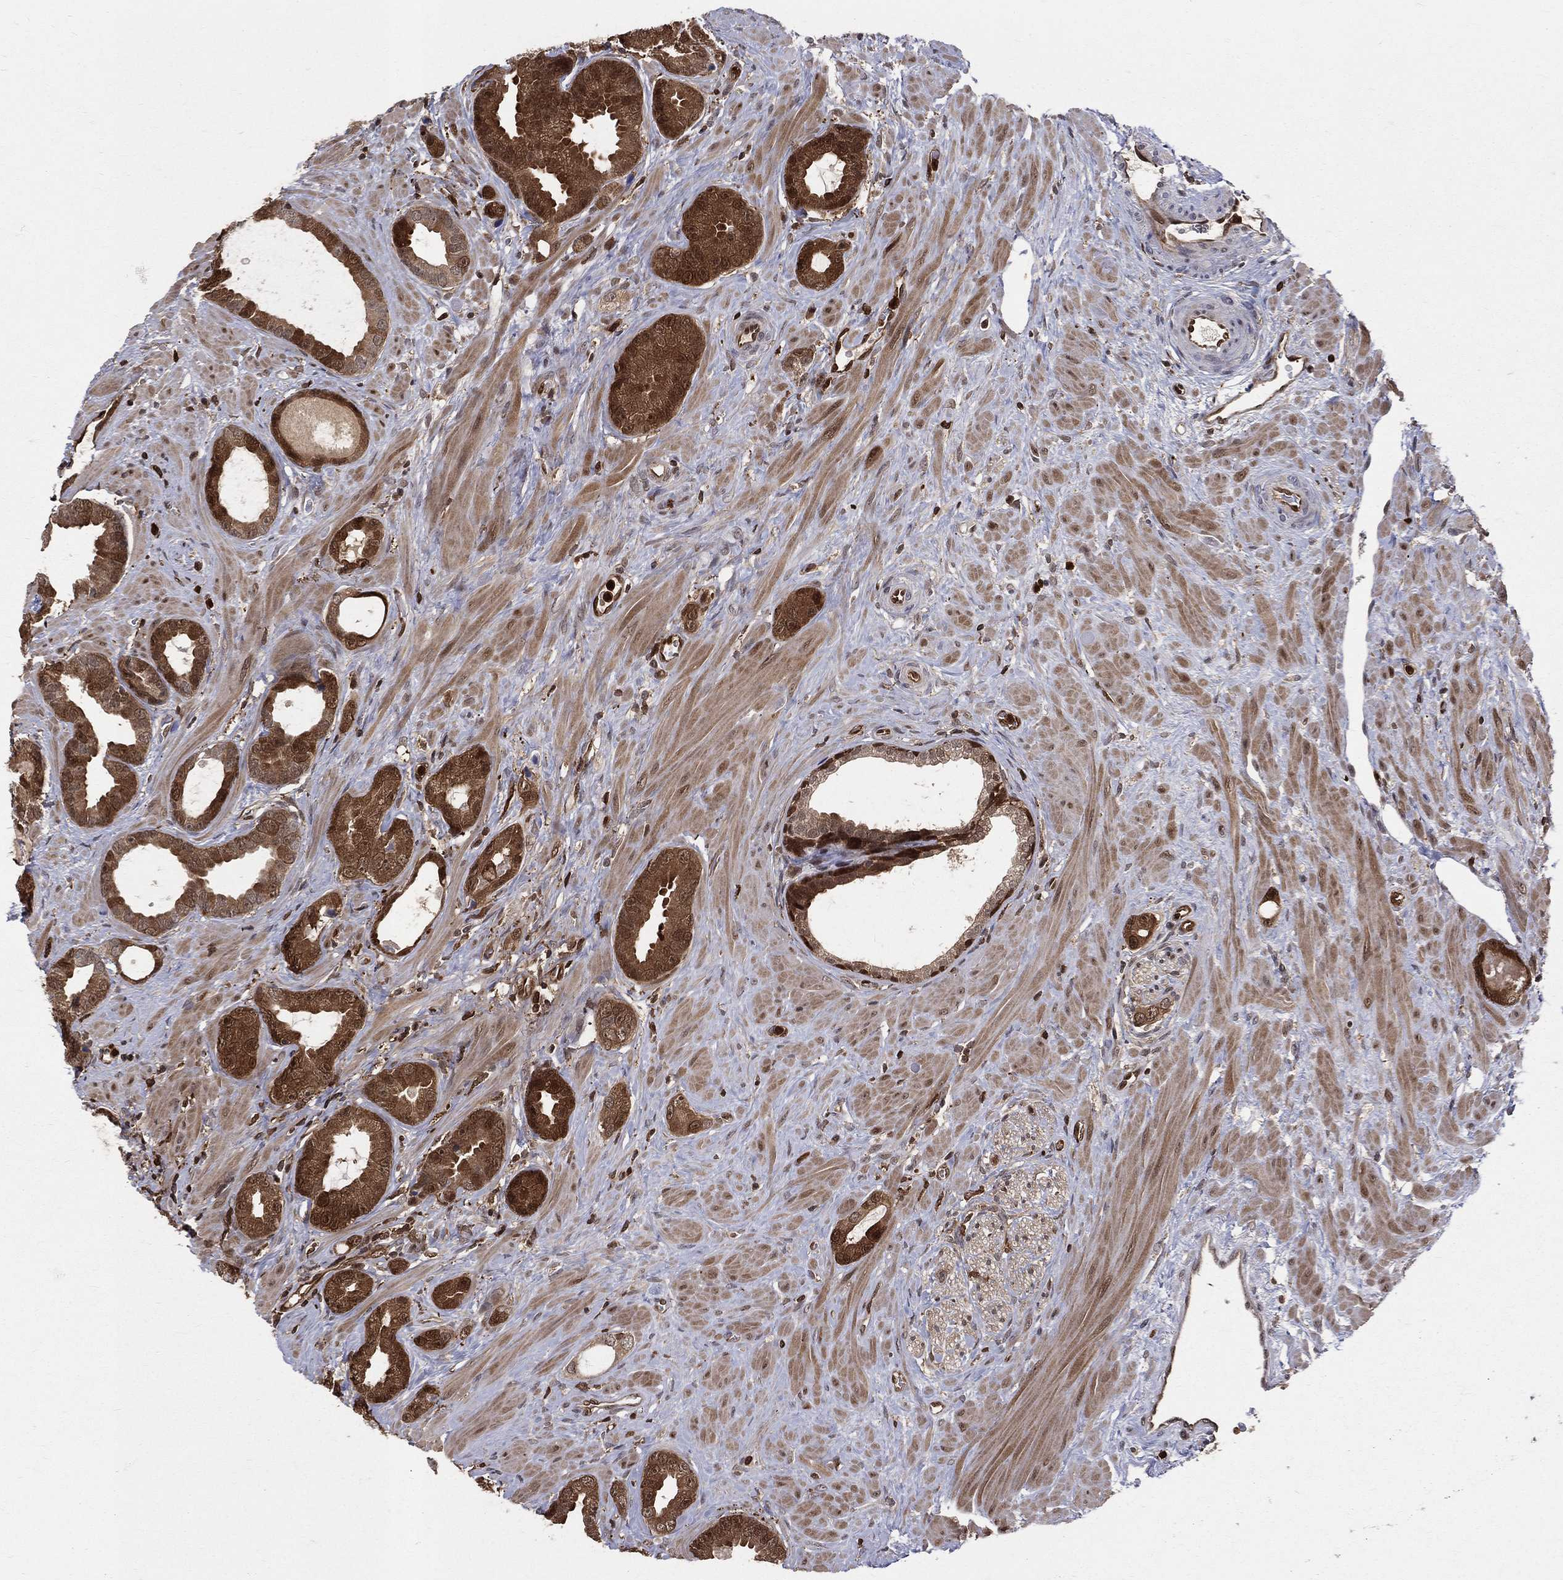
{"staining": {"intensity": "strong", "quantity": ">75%", "location": "cytoplasmic/membranous"}, "tissue": "prostate cancer", "cell_type": "Tumor cells", "image_type": "cancer", "snomed": [{"axis": "morphology", "description": "Adenocarcinoma, Low grade"}, {"axis": "topography", "description": "Prostate"}], "caption": "High-magnification brightfield microscopy of low-grade adenocarcinoma (prostate) stained with DAB (3,3'-diaminobenzidine) (brown) and counterstained with hematoxylin (blue). tumor cells exhibit strong cytoplasmic/membranous expression is appreciated in about>75% of cells.", "gene": "ENO1", "patient": {"sex": "male", "age": 68}}